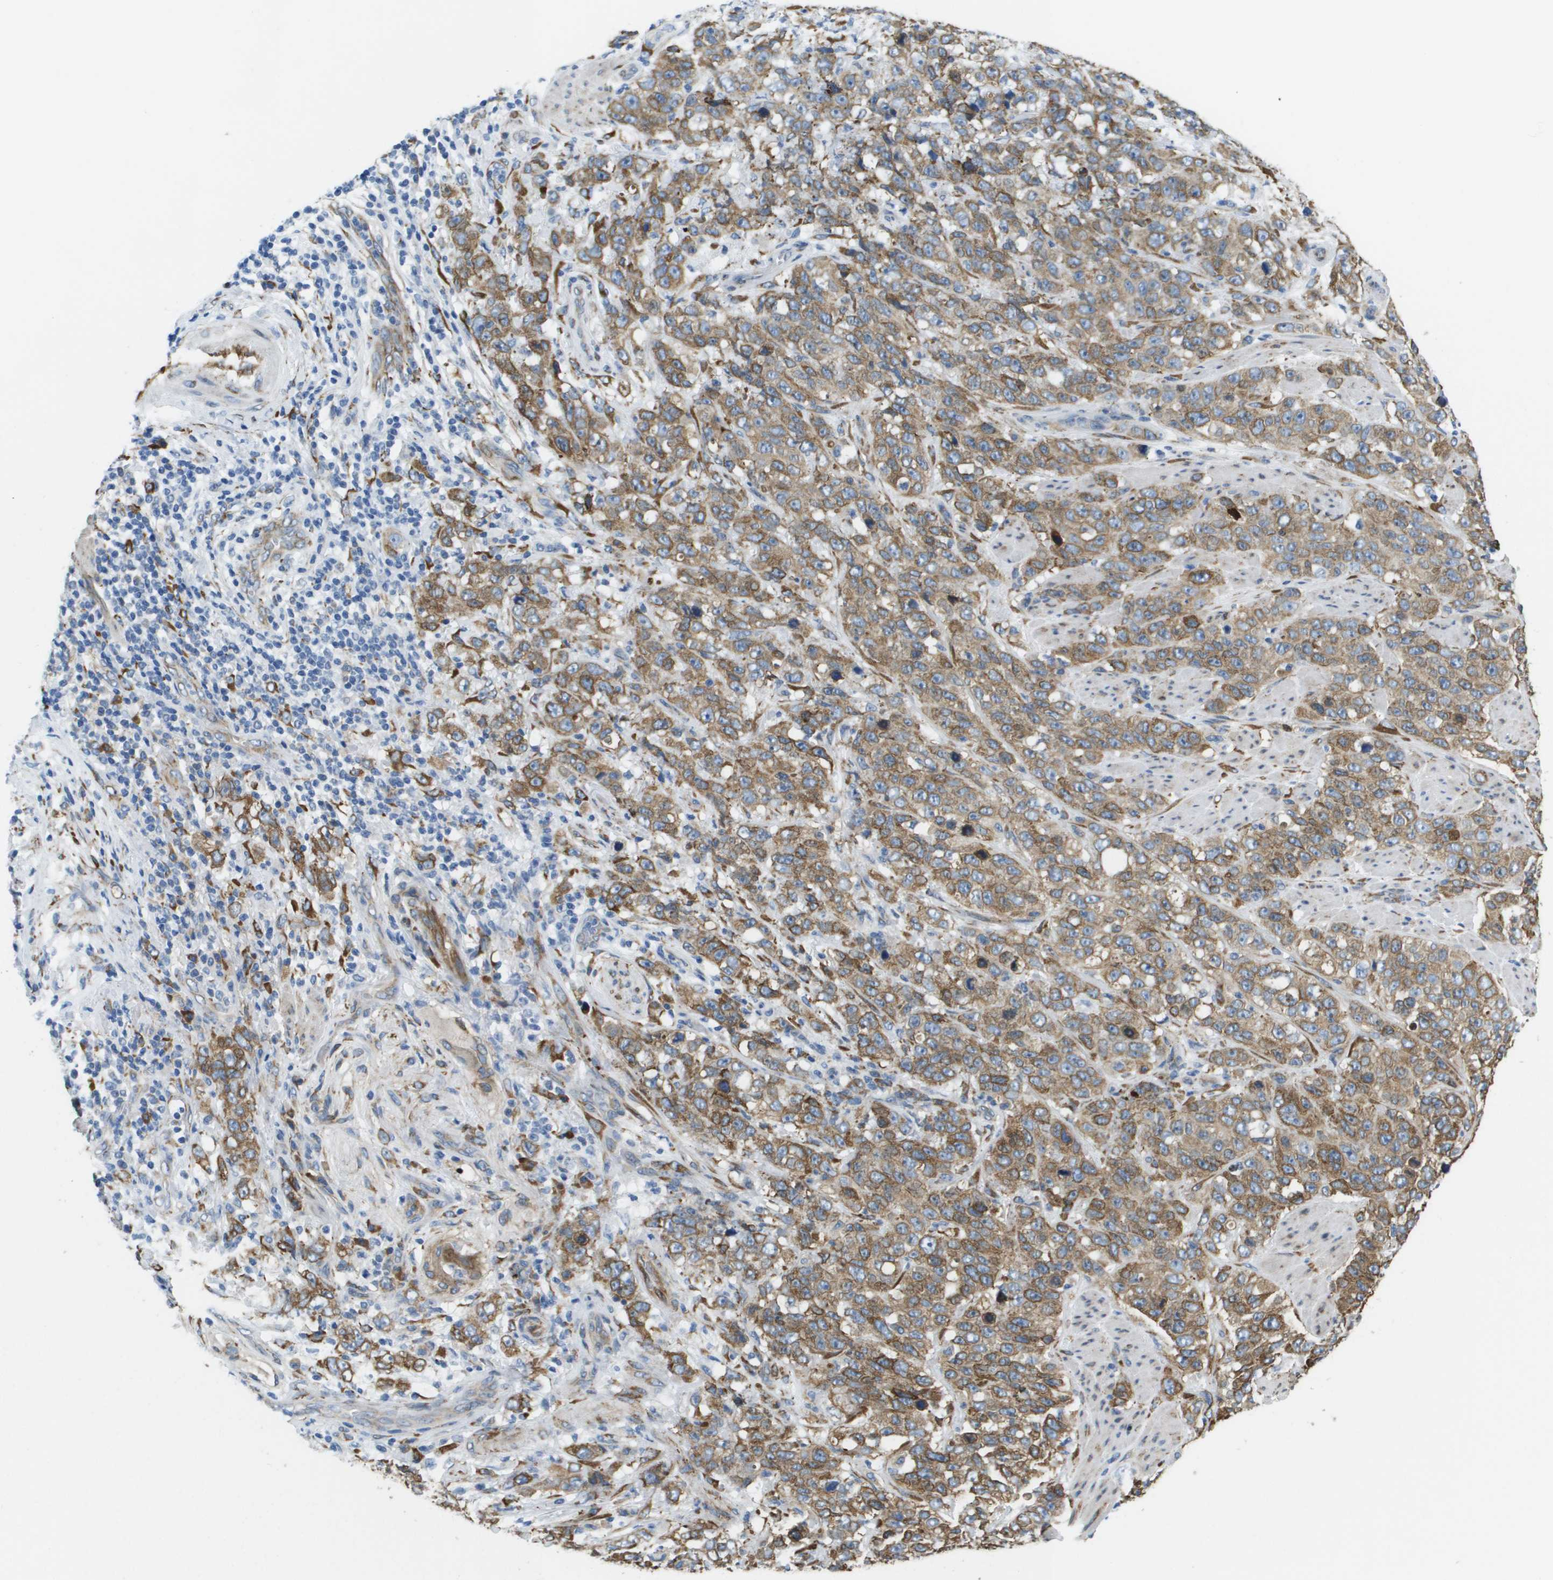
{"staining": {"intensity": "moderate", "quantity": ">75%", "location": "cytoplasmic/membranous"}, "tissue": "stomach cancer", "cell_type": "Tumor cells", "image_type": "cancer", "snomed": [{"axis": "morphology", "description": "Adenocarcinoma, NOS"}, {"axis": "topography", "description": "Stomach"}], "caption": "Immunohistochemistry of human stomach cancer (adenocarcinoma) reveals medium levels of moderate cytoplasmic/membranous positivity in approximately >75% of tumor cells.", "gene": "ST3GAL2", "patient": {"sex": "male", "age": 48}}